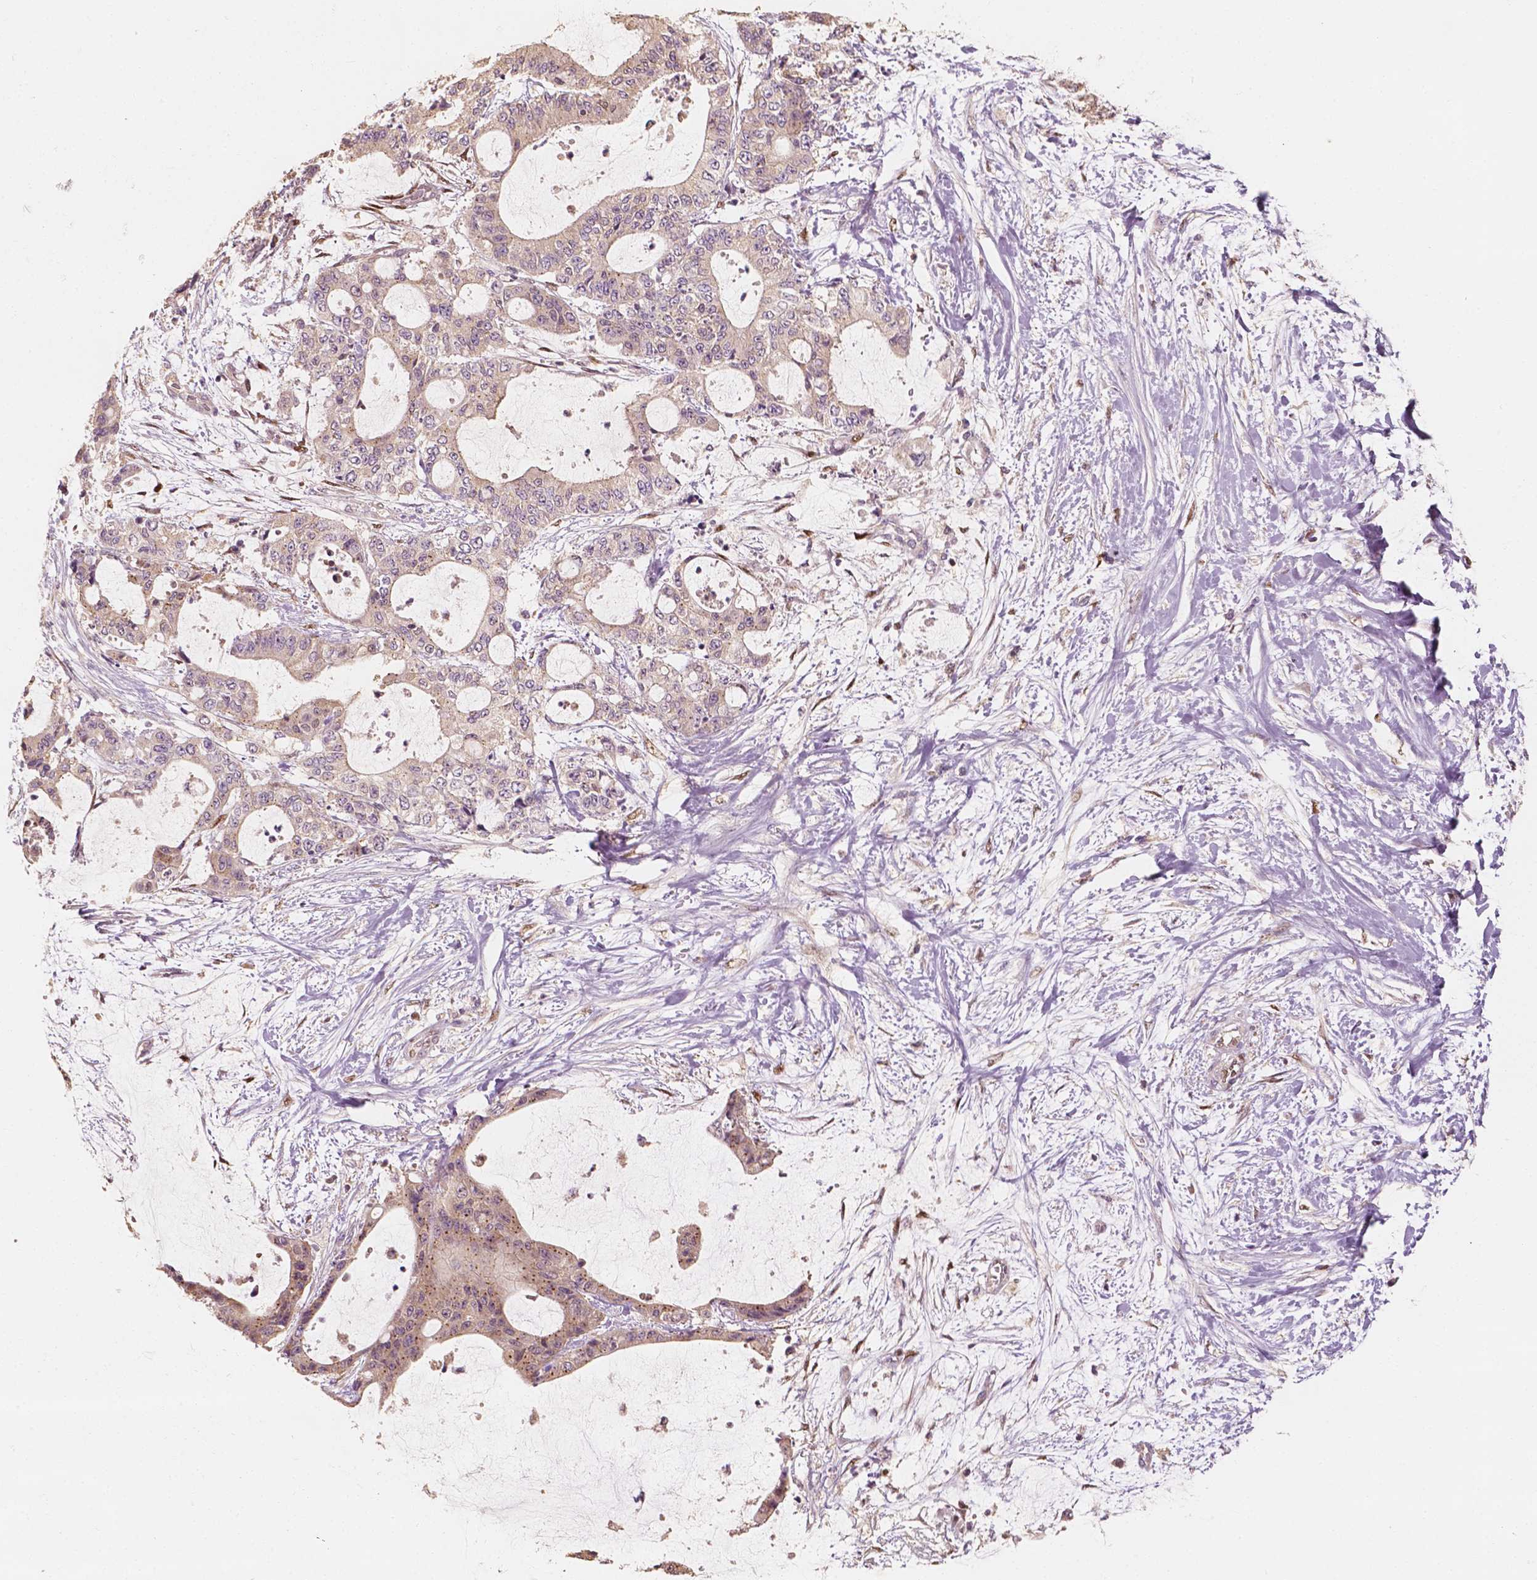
{"staining": {"intensity": "moderate", "quantity": "<25%", "location": "cytoplasmic/membranous"}, "tissue": "liver cancer", "cell_type": "Tumor cells", "image_type": "cancer", "snomed": [{"axis": "morphology", "description": "Cholangiocarcinoma"}, {"axis": "topography", "description": "Liver"}], "caption": "A photomicrograph of human liver cholangiocarcinoma stained for a protein displays moderate cytoplasmic/membranous brown staining in tumor cells.", "gene": "TBC1D17", "patient": {"sex": "female", "age": 73}}